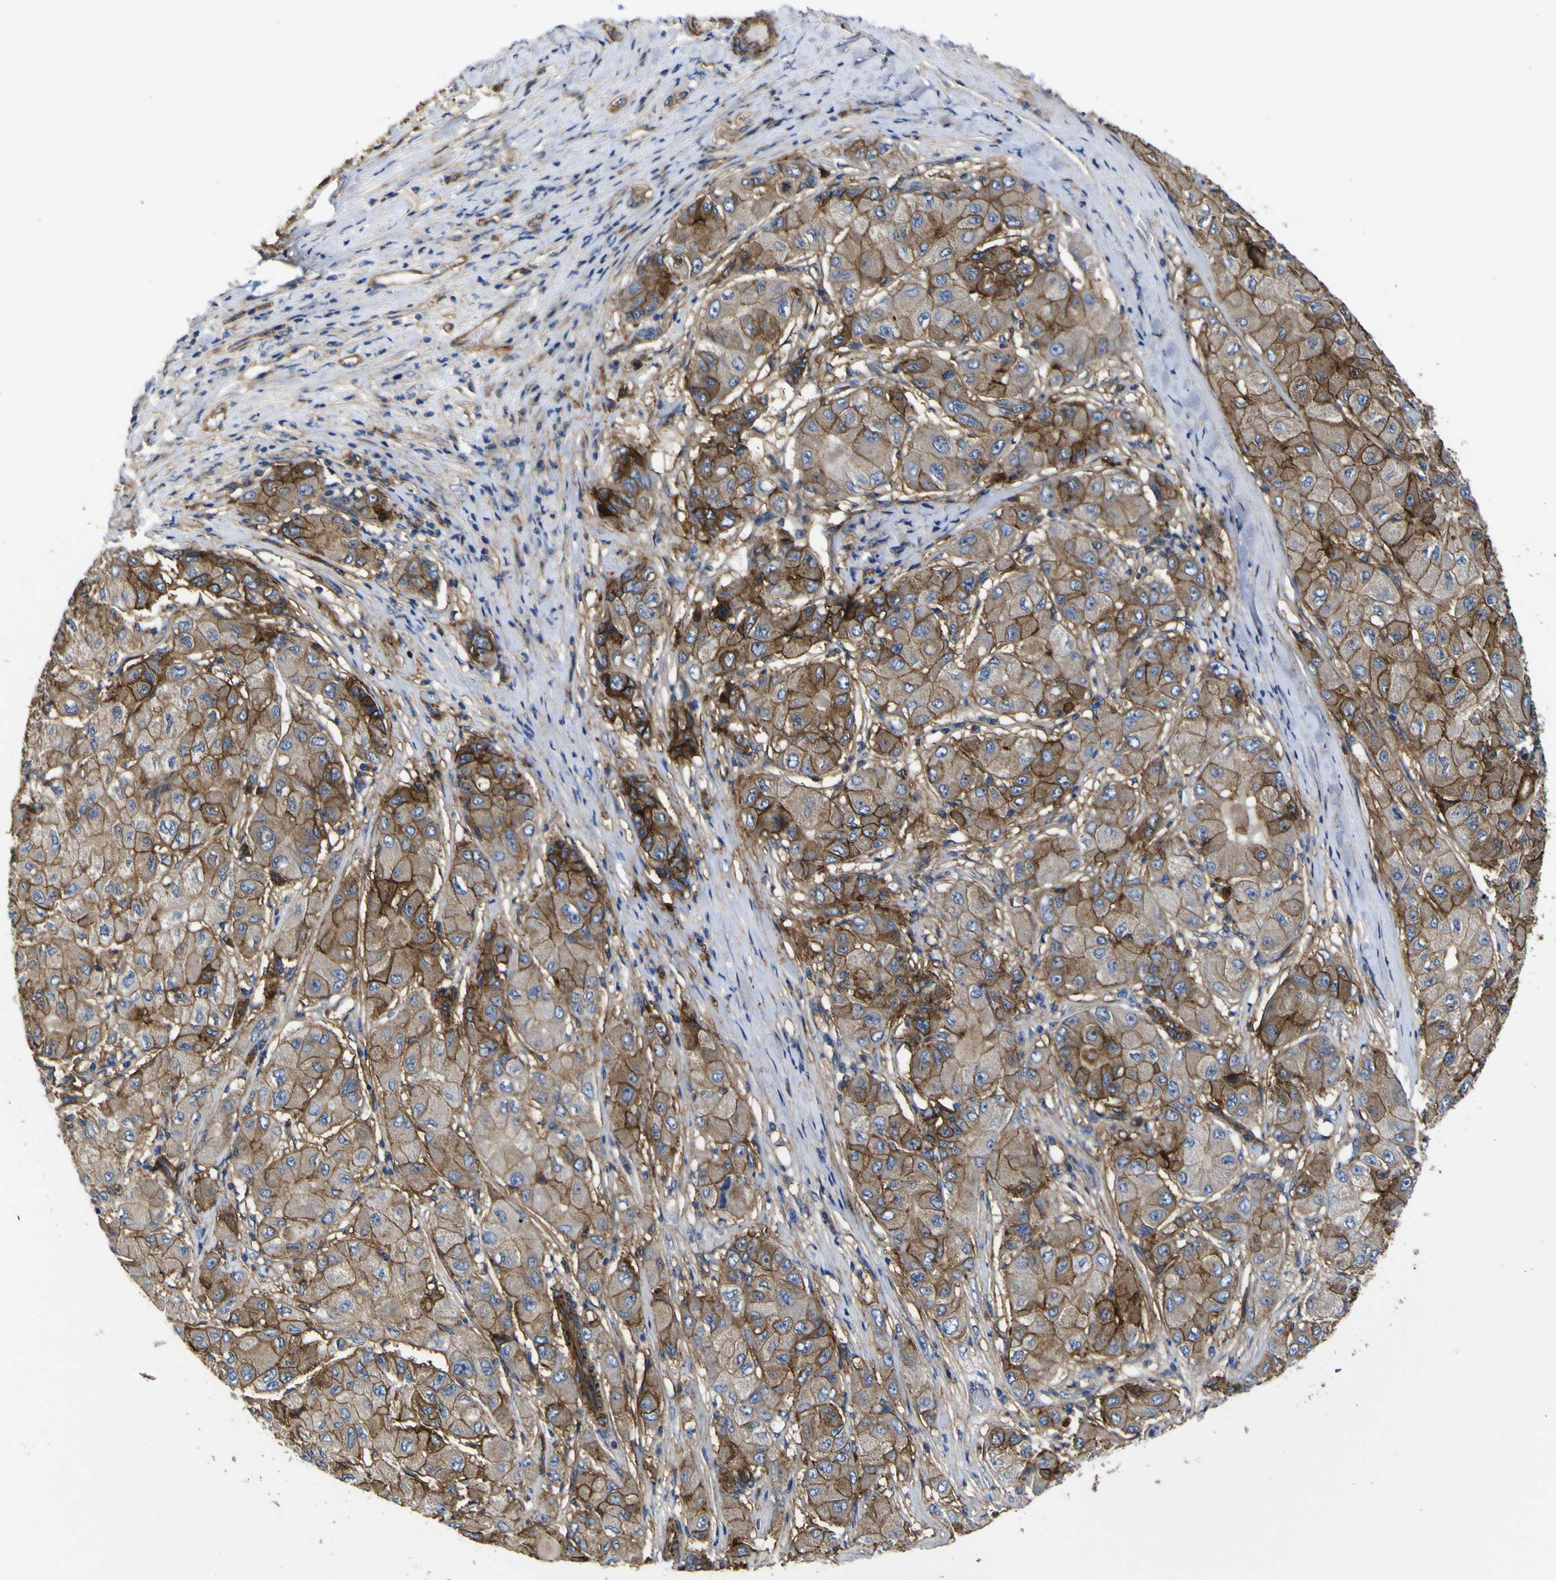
{"staining": {"intensity": "moderate", "quantity": ">75%", "location": "cytoplasmic/membranous"}, "tissue": "liver cancer", "cell_type": "Tumor cells", "image_type": "cancer", "snomed": [{"axis": "morphology", "description": "Carcinoma, Hepatocellular, NOS"}, {"axis": "topography", "description": "Liver"}], "caption": "A brown stain labels moderate cytoplasmic/membranous positivity of a protein in human liver cancer (hepatocellular carcinoma) tumor cells.", "gene": "CD151", "patient": {"sex": "male", "age": 80}}